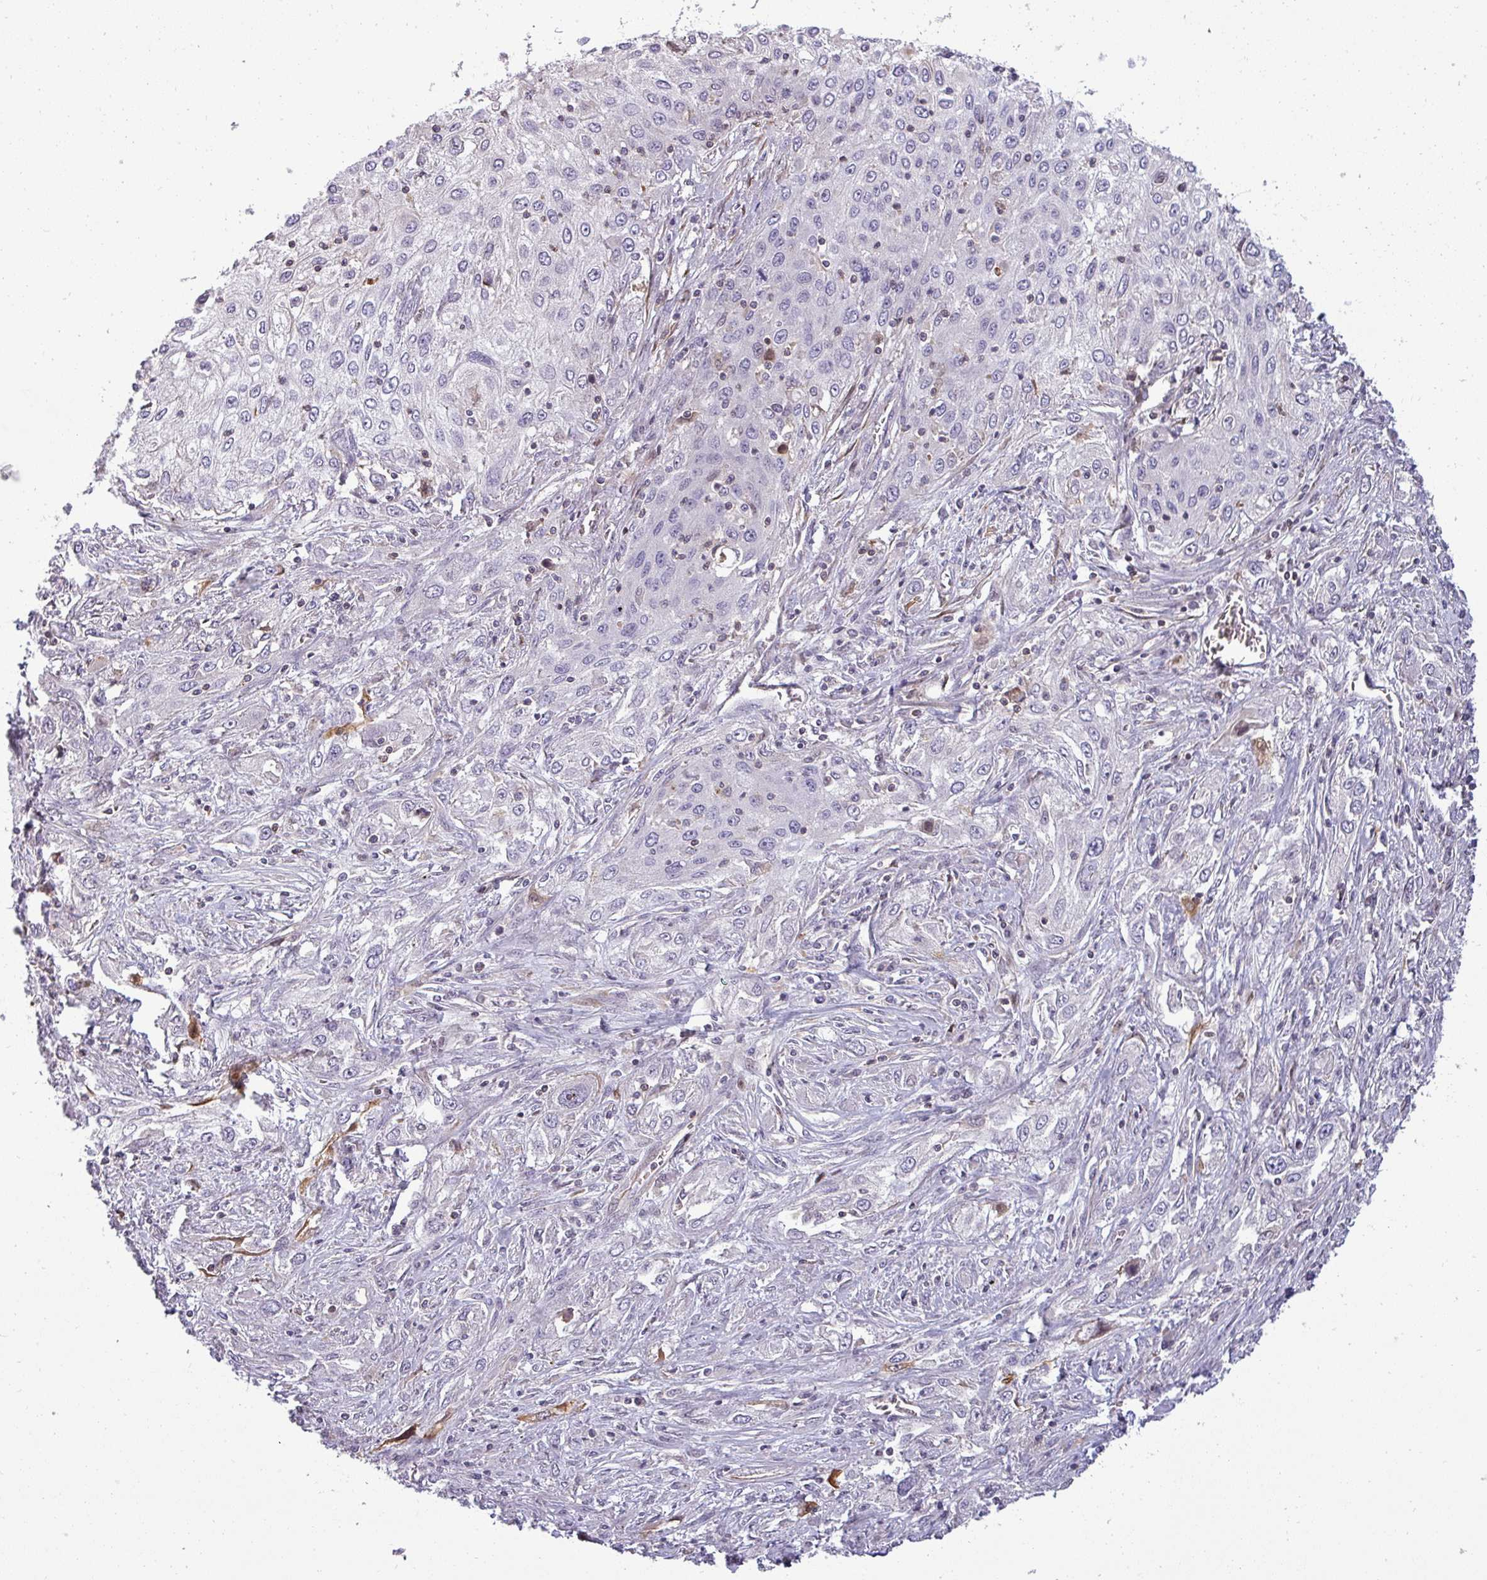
{"staining": {"intensity": "negative", "quantity": "none", "location": "none"}, "tissue": "lung cancer", "cell_type": "Tumor cells", "image_type": "cancer", "snomed": [{"axis": "morphology", "description": "Squamous cell carcinoma, NOS"}, {"axis": "topography", "description": "Lung"}], "caption": "A micrograph of human lung cancer is negative for staining in tumor cells.", "gene": "ZNF835", "patient": {"sex": "female", "age": 69}}